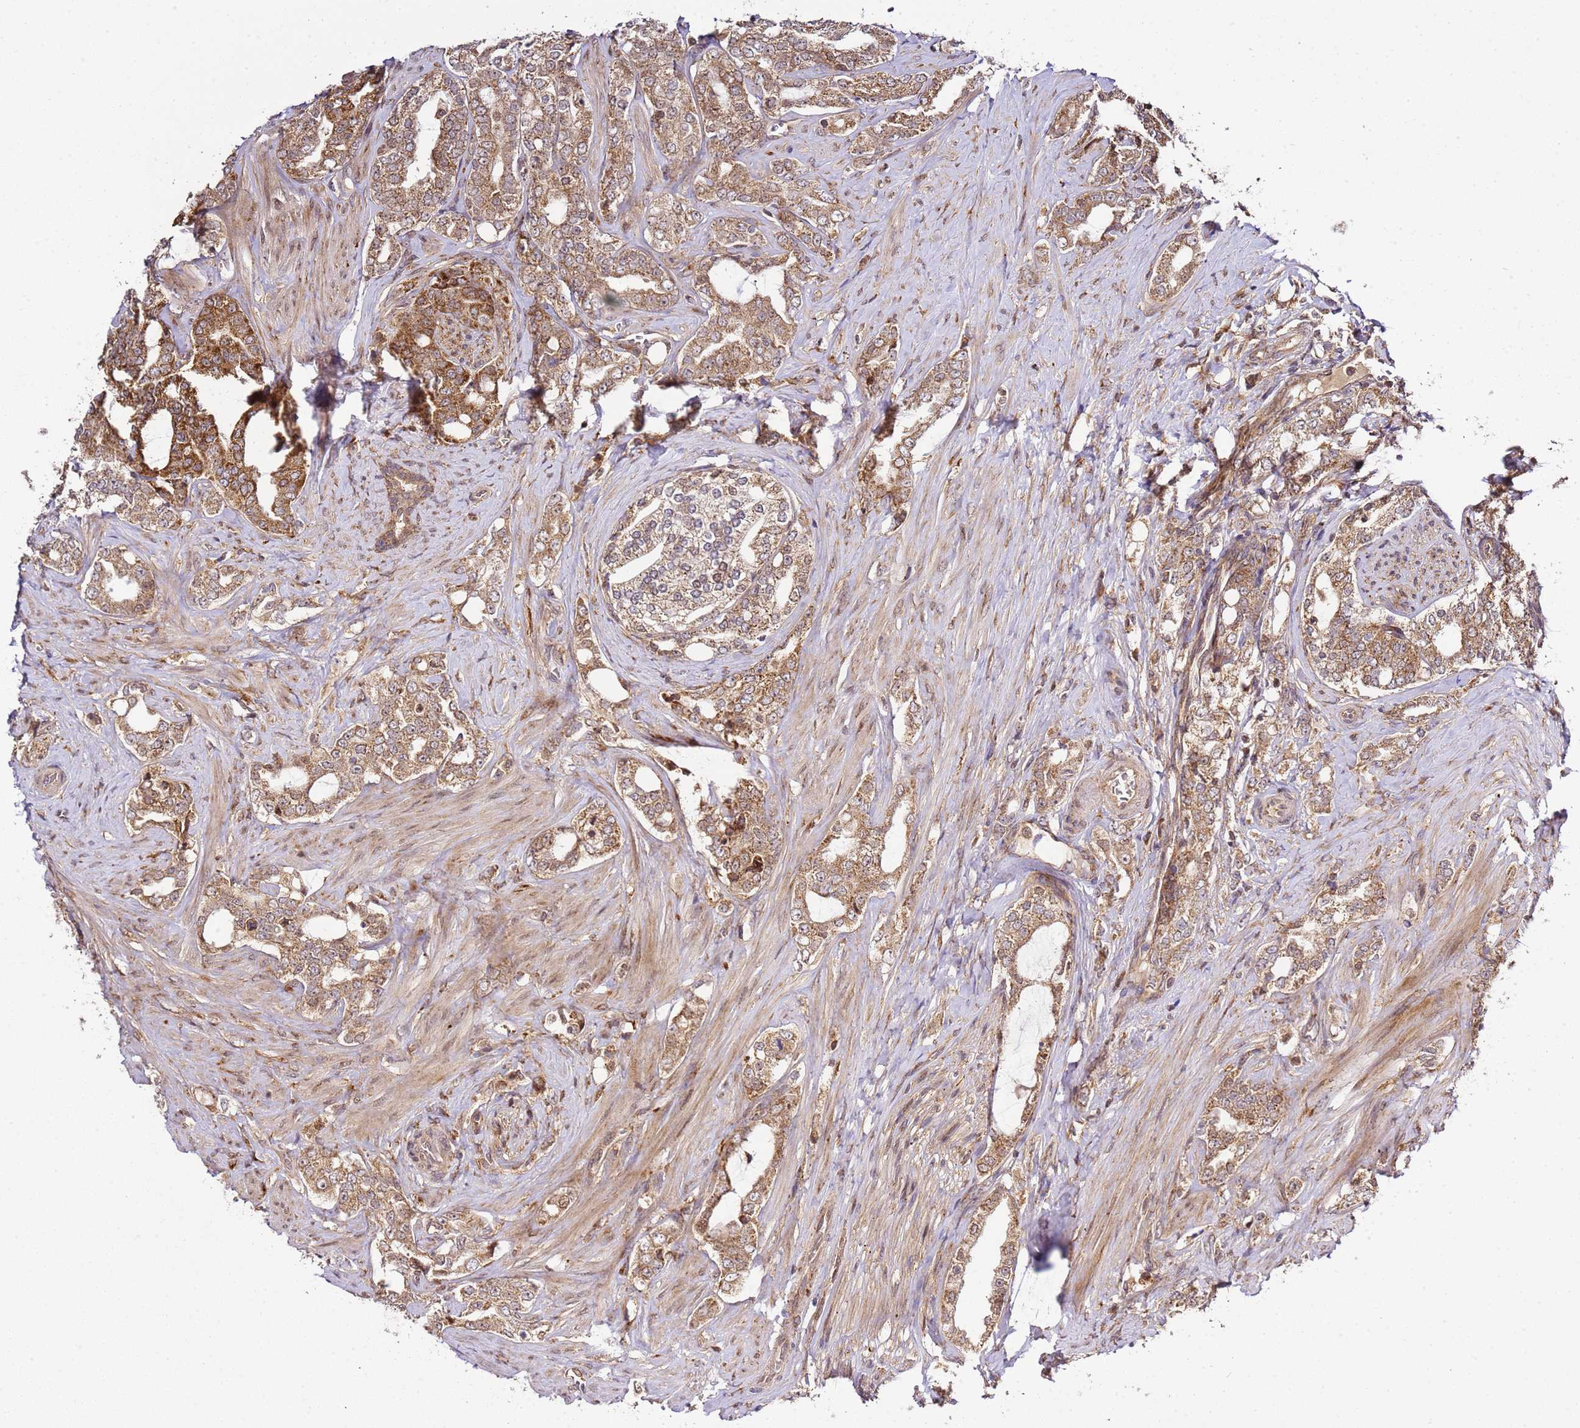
{"staining": {"intensity": "moderate", "quantity": ">75%", "location": "cytoplasmic/membranous"}, "tissue": "prostate cancer", "cell_type": "Tumor cells", "image_type": "cancer", "snomed": [{"axis": "morphology", "description": "Adenocarcinoma, High grade"}, {"axis": "topography", "description": "Prostate"}], "caption": "A medium amount of moderate cytoplasmic/membranous staining is appreciated in about >75% of tumor cells in prostate cancer (high-grade adenocarcinoma) tissue. Using DAB (3,3'-diaminobenzidine) (brown) and hematoxylin (blue) stains, captured at high magnification using brightfield microscopy.", "gene": "RASA3", "patient": {"sex": "male", "age": 64}}